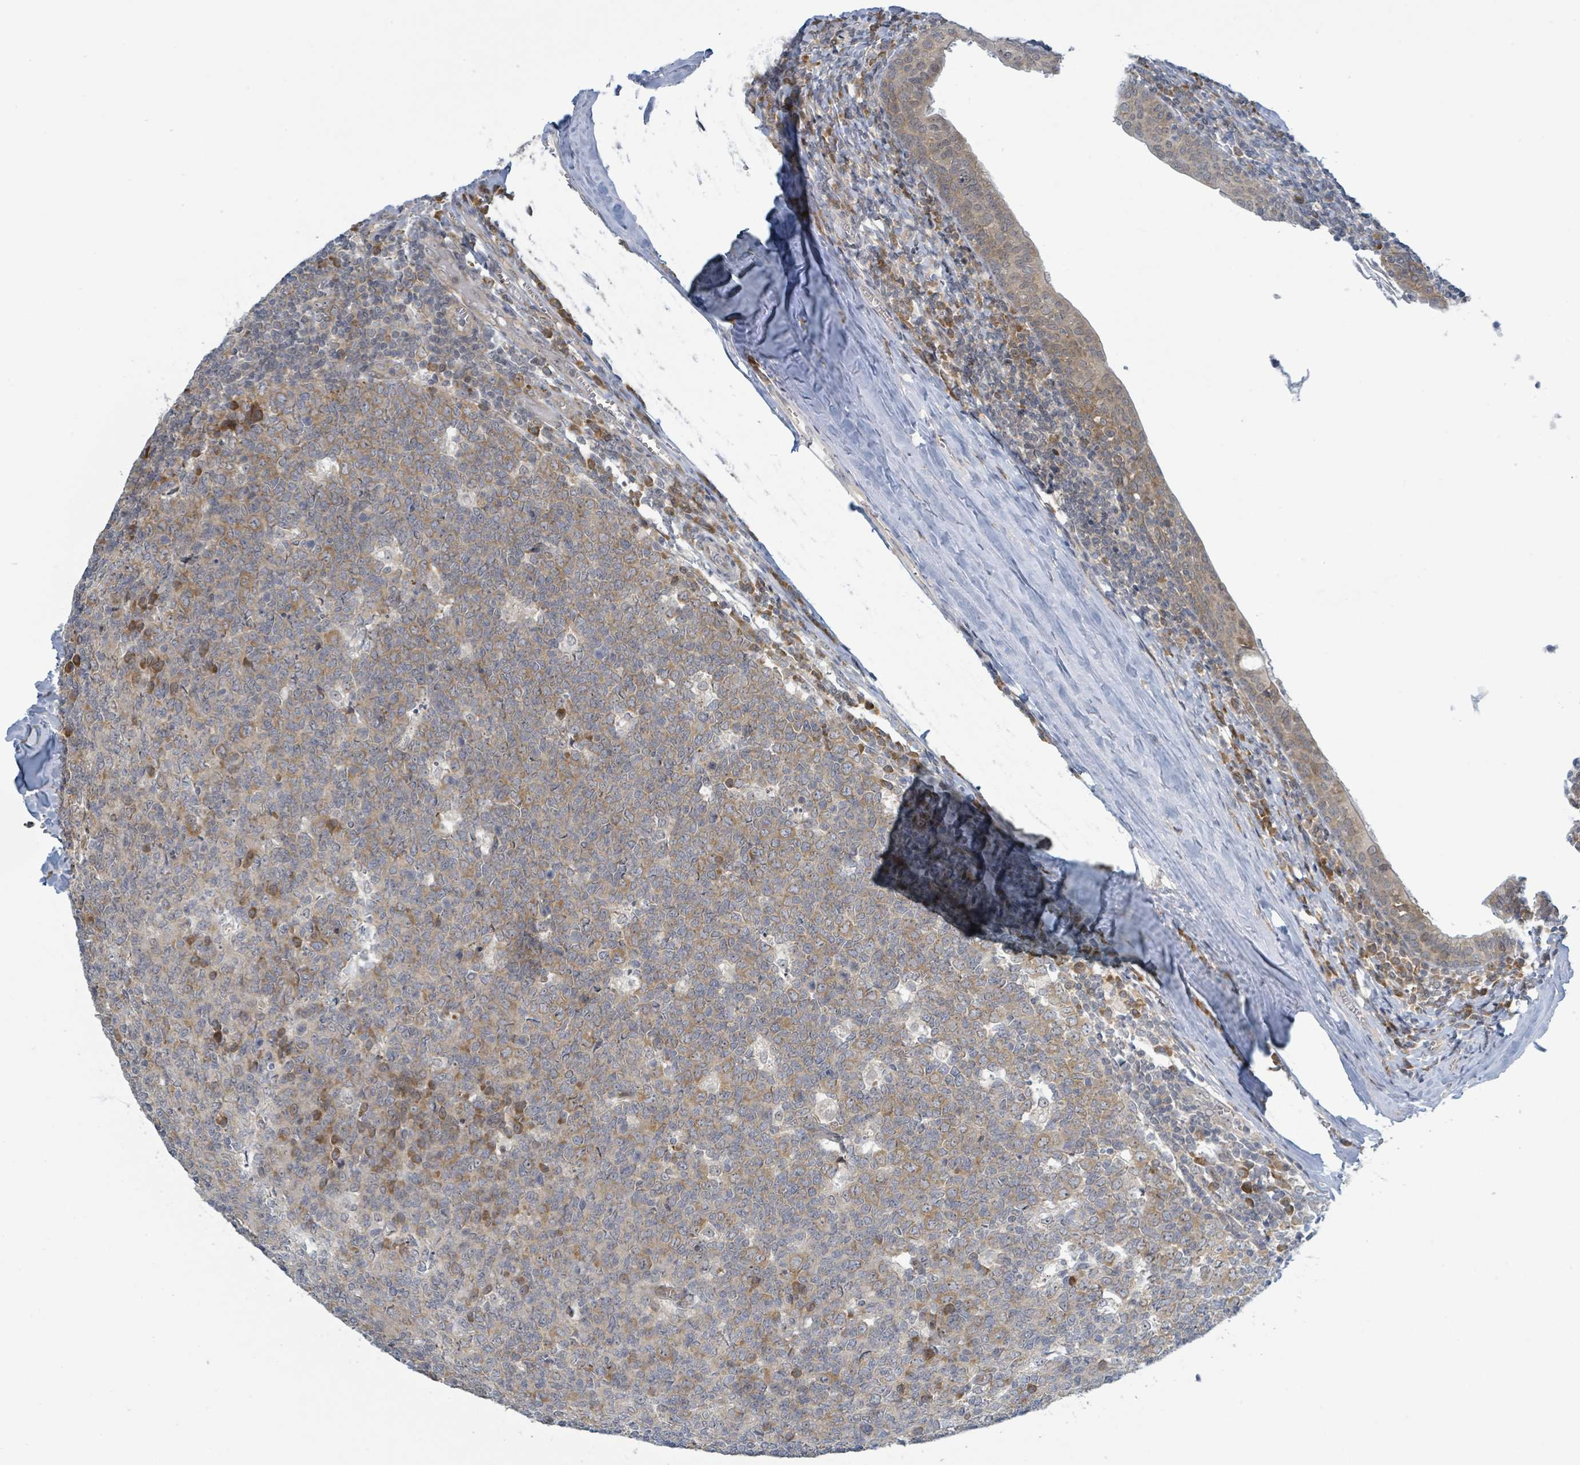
{"staining": {"intensity": "weak", "quantity": "<25%", "location": "cytoplasmic/membranous"}, "tissue": "tonsil", "cell_type": "Germinal center cells", "image_type": "normal", "snomed": [{"axis": "morphology", "description": "Normal tissue, NOS"}, {"axis": "topography", "description": "Tonsil"}], "caption": "Immunohistochemistry (IHC) micrograph of normal tonsil: human tonsil stained with DAB demonstrates no significant protein expression in germinal center cells.", "gene": "RPL32", "patient": {"sex": "male", "age": 27}}